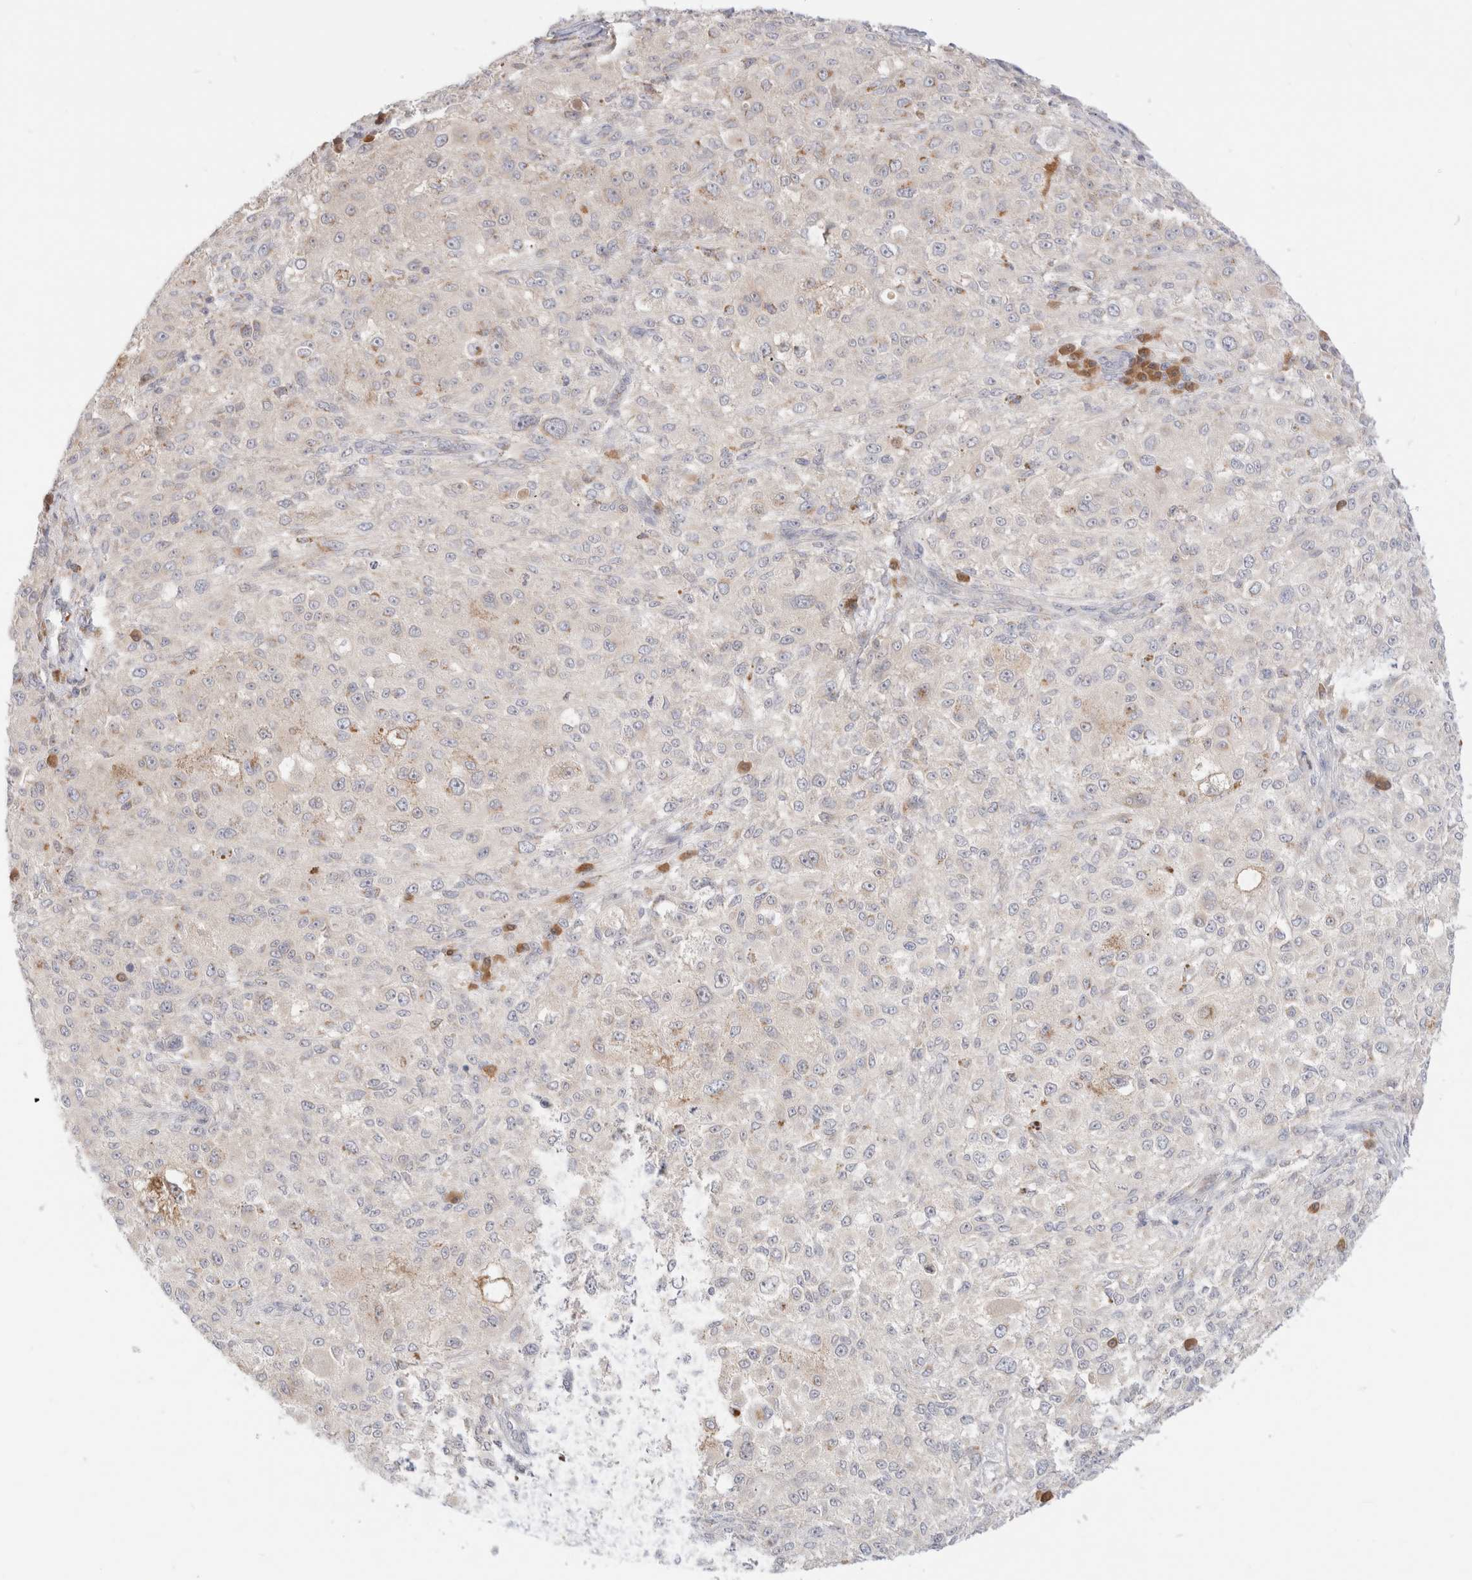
{"staining": {"intensity": "weak", "quantity": "<25%", "location": "cytoplasmic/membranous"}, "tissue": "melanoma", "cell_type": "Tumor cells", "image_type": "cancer", "snomed": [{"axis": "morphology", "description": "Necrosis, NOS"}, {"axis": "morphology", "description": "Malignant melanoma, NOS"}, {"axis": "topography", "description": "Skin"}], "caption": "Micrograph shows no protein expression in tumor cells of malignant melanoma tissue. The staining was performed using DAB (3,3'-diaminobenzidine) to visualize the protein expression in brown, while the nuclei were stained in blue with hematoxylin (Magnification: 20x).", "gene": "EFCAB13", "patient": {"sex": "female", "age": 87}}